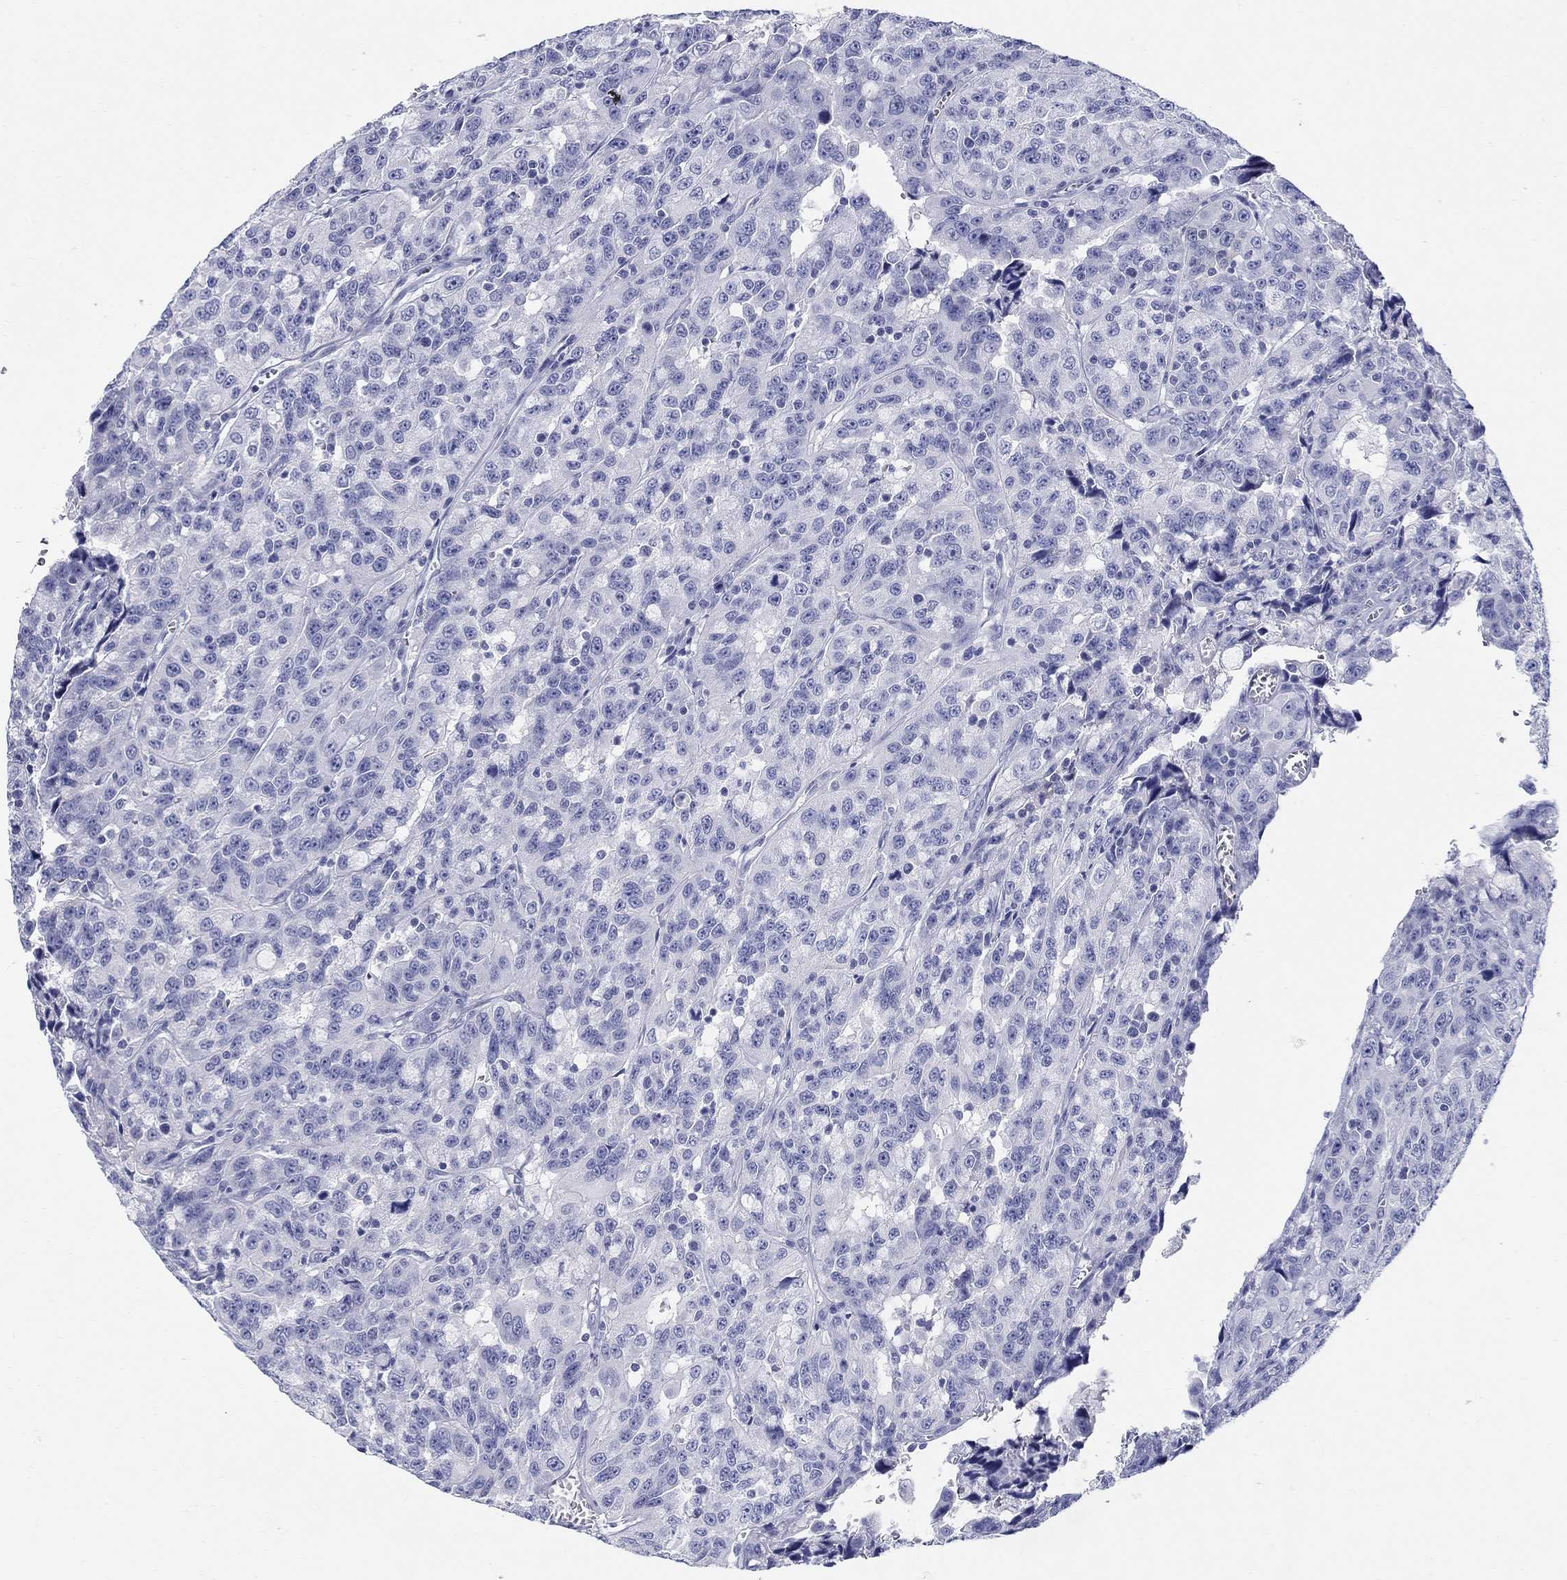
{"staining": {"intensity": "negative", "quantity": "none", "location": "none"}, "tissue": "urothelial cancer", "cell_type": "Tumor cells", "image_type": "cancer", "snomed": [{"axis": "morphology", "description": "Urothelial carcinoma, NOS"}, {"axis": "morphology", "description": "Urothelial carcinoma, High grade"}, {"axis": "topography", "description": "Urinary bladder"}], "caption": "Urothelial cancer stained for a protein using IHC shows no expression tumor cells.", "gene": "LAMP5", "patient": {"sex": "female", "age": 73}}